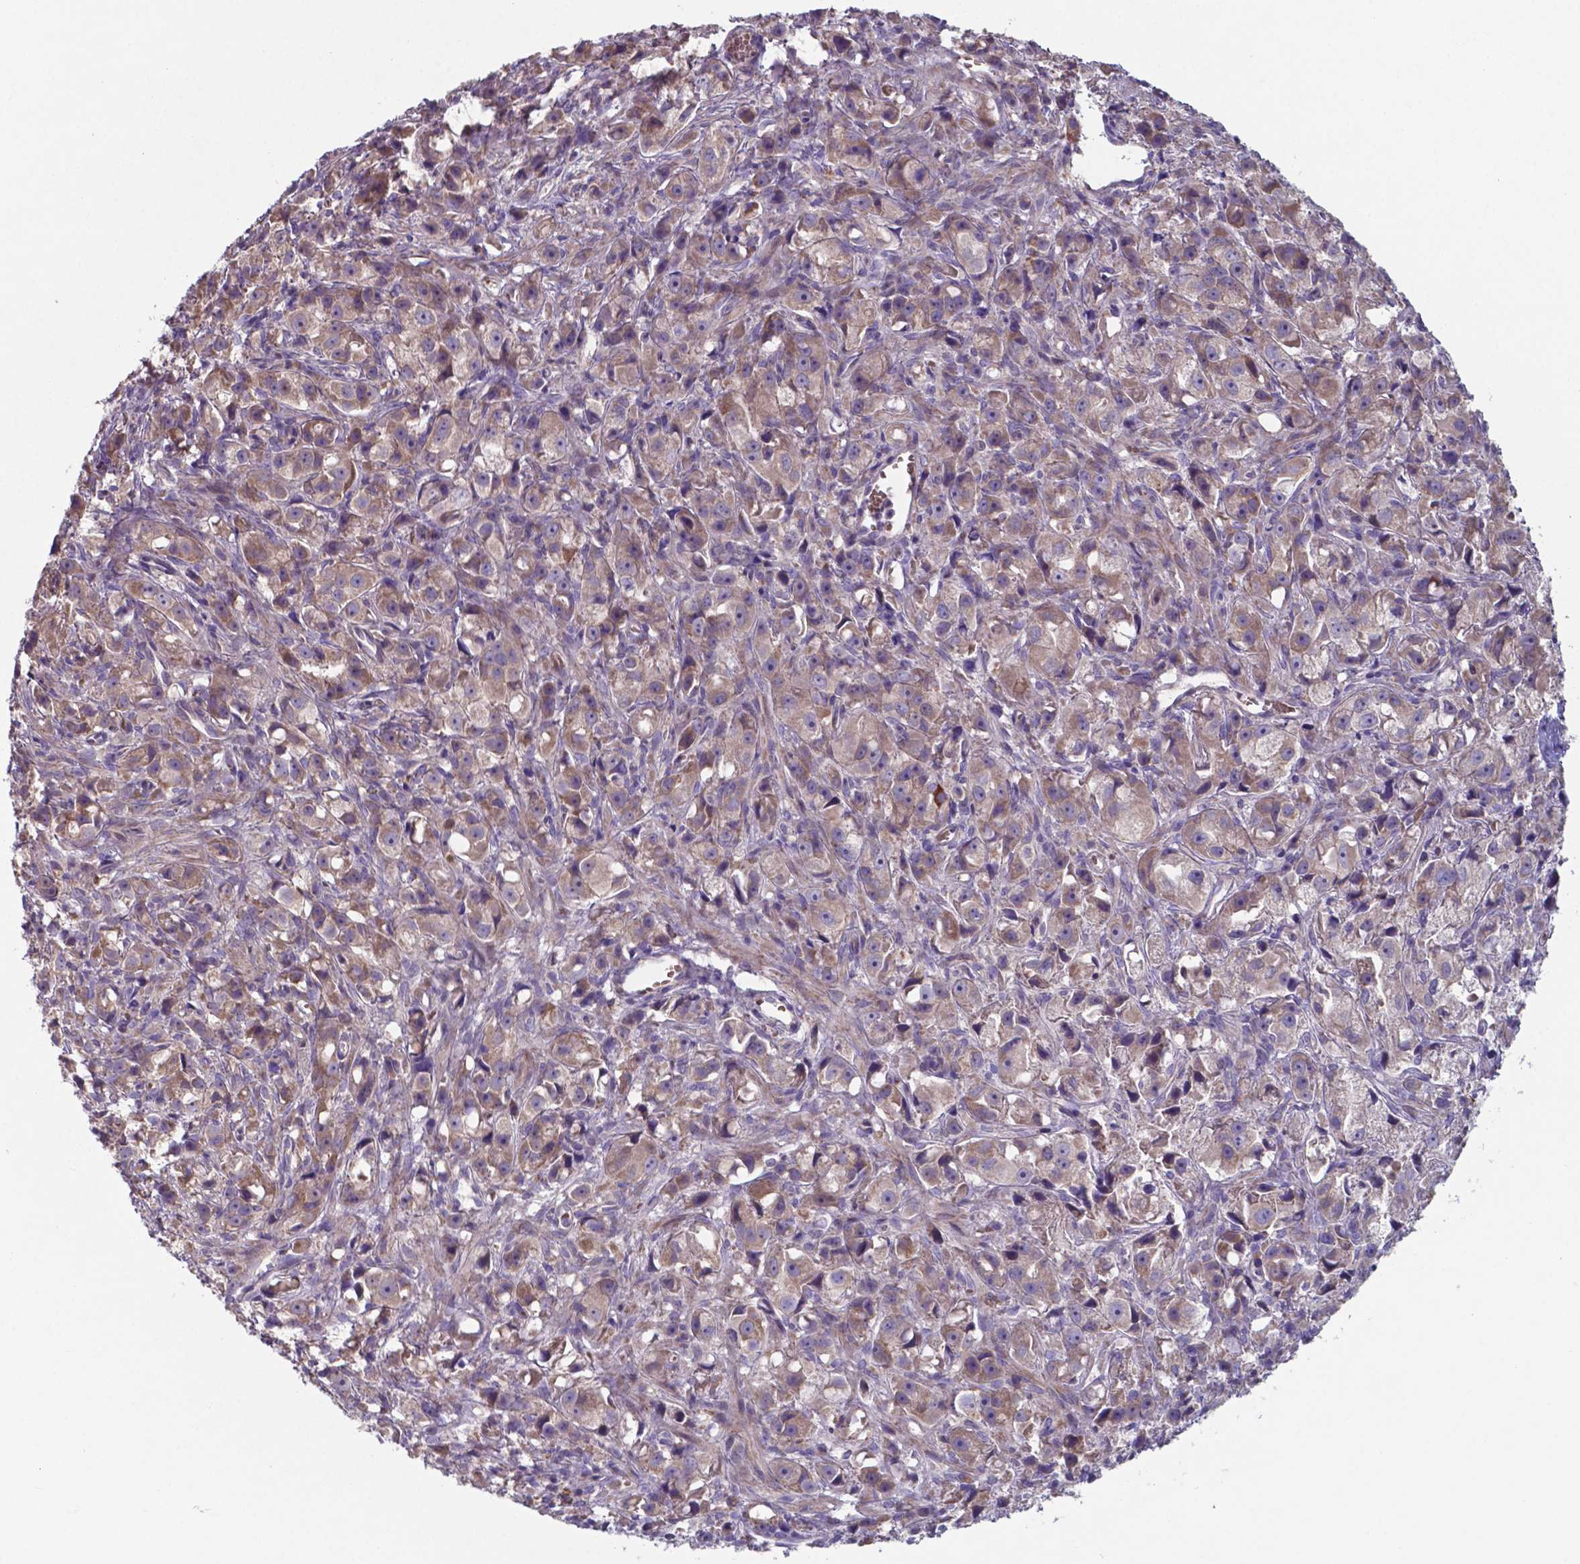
{"staining": {"intensity": "weak", "quantity": ">75%", "location": "cytoplasmic/membranous"}, "tissue": "prostate cancer", "cell_type": "Tumor cells", "image_type": "cancer", "snomed": [{"axis": "morphology", "description": "Adenocarcinoma, High grade"}, {"axis": "topography", "description": "Prostate"}], "caption": "IHC photomicrograph of neoplastic tissue: high-grade adenocarcinoma (prostate) stained using immunohistochemistry (IHC) shows low levels of weak protein expression localized specifically in the cytoplasmic/membranous of tumor cells, appearing as a cytoplasmic/membranous brown color.", "gene": "TYRO3", "patient": {"sex": "male", "age": 75}}